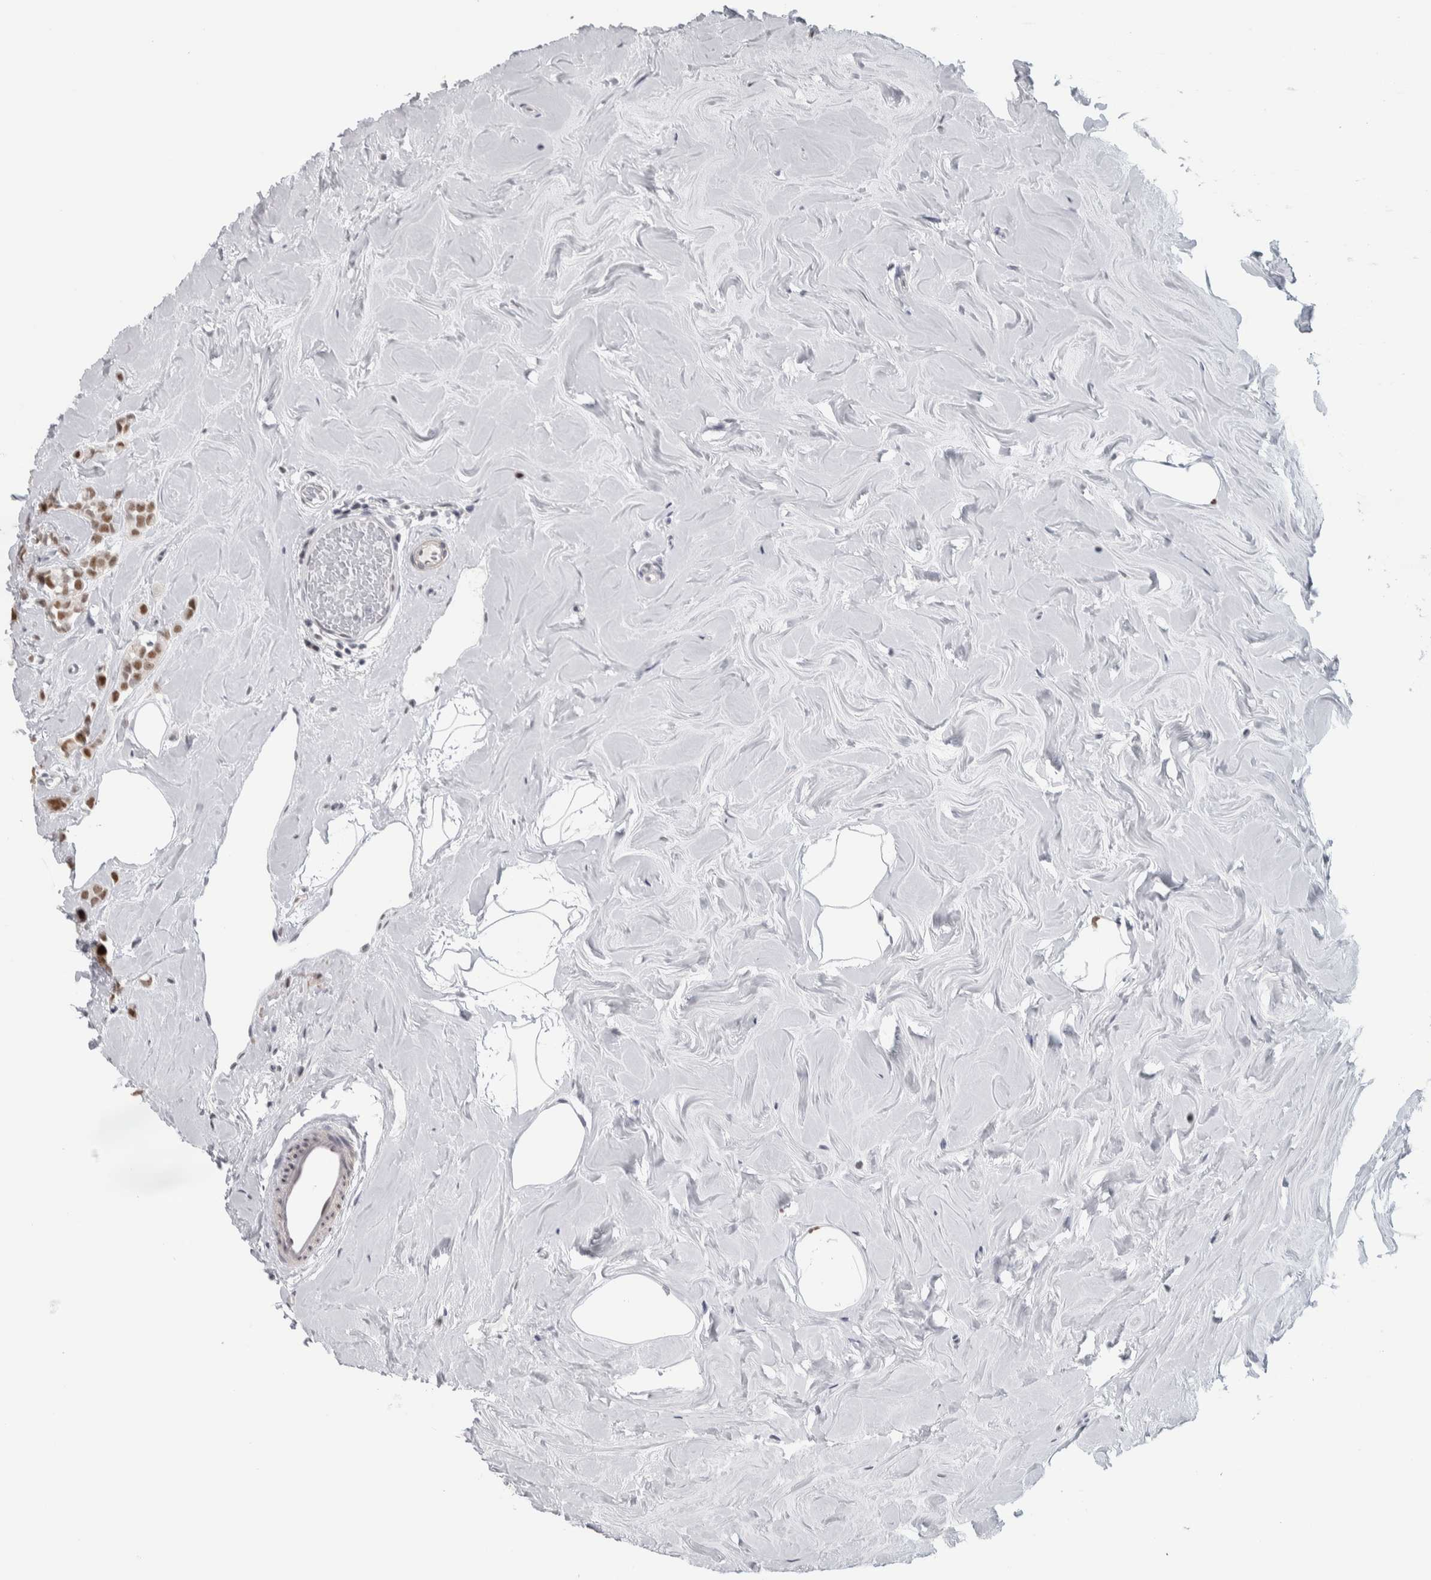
{"staining": {"intensity": "strong", "quantity": ">75%", "location": "nuclear"}, "tissue": "breast cancer", "cell_type": "Tumor cells", "image_type": "cancer", "snomed": [{"axis": "morphology", "description": "Lobular carcinoma"}, {"axis": "topography", "description": "Breast"}], "caption": "About >75% of tumor cells in lobular carcinoma (breast) show strong nuclear protein expression as visualized by brown immunohistochemical staining.", "gene": "HEXIM2", "patient": {"sex": "female", "age": 47}}